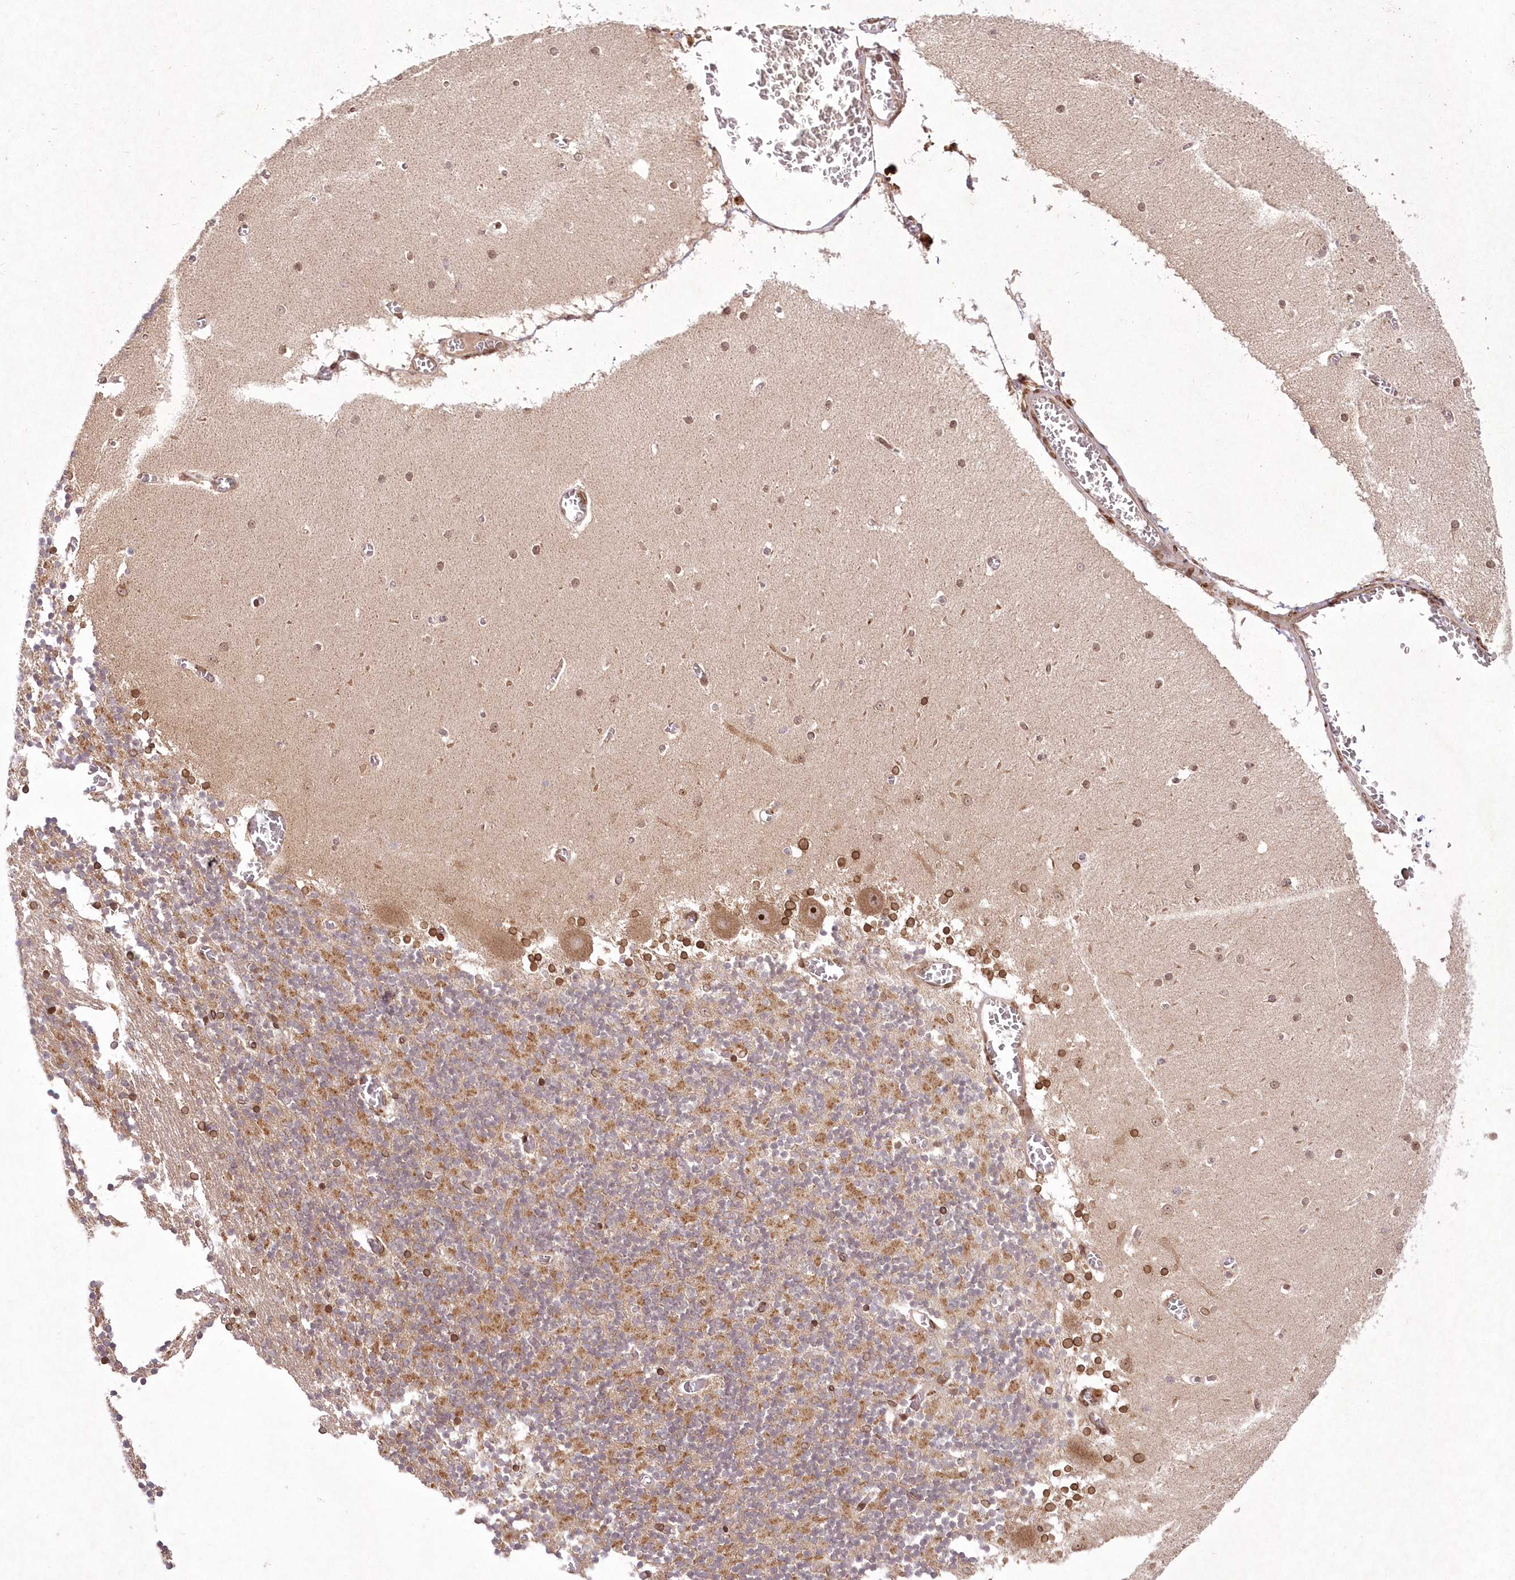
{"staining": {"intensity": "moderate", "quantity": "25%-75%", "location": "cytoplasmic/membranous"}, "tissue": "cerebellum", "cell_type": "Cells in granular layer", "image_type": "normal", "snomed": [{"axis": "morphology", "description": "Normal tissue, NOS"}, {"axis": "topography", "description": "Cerebellum"}], "caption": "High-magnification brightfield microscopy of benign cerebellum stained with DAB (3,3'-diaminobenzidine) (brown) and counterstained with hematoxylin (blue). cells in granular layer exhibit moderate cytoplasmic/membranous positivity is appreciated in approximately25%-75% of cells. (IHC, brightfield microscopy, high magnification).", "gene": "DNAJC27", "patient": {"sex": "female", "age": 28}}